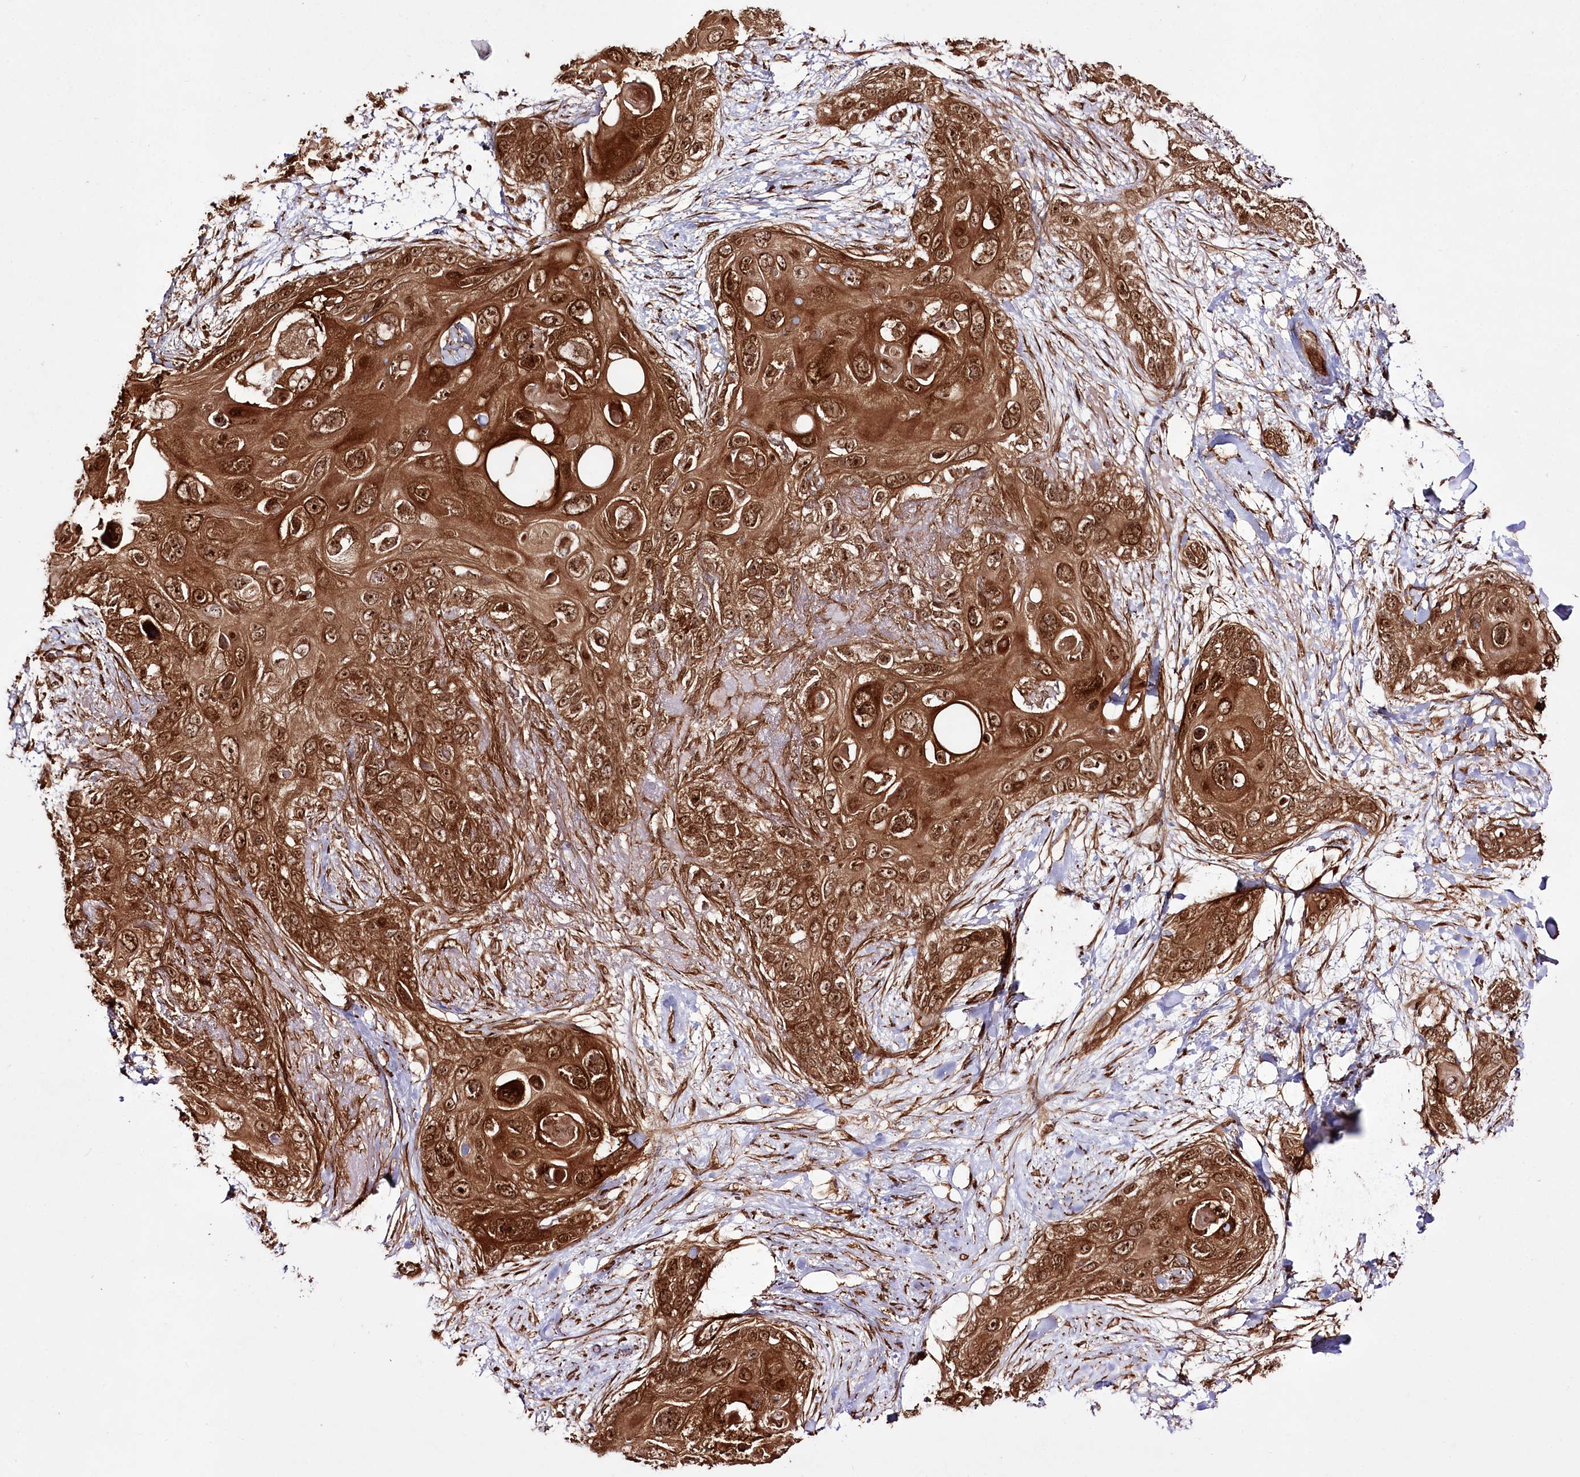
{"staining": {"intensity": "strong", "quantity": ">75%", "location": "cytoplasmic/membranous,nuclear"}, "tissue": "skin cancer", "cell_type": "Tumor cells", "image_type": "cancer", "snomed": [{"axis": "morphology", "description": "Normal tissue, NOS"}, {"axis": "morphology", "description": "Squamous cell carcinoma, NOS"}, {"axis": "topography", "description": "Skin"}], "caption": "Immunohistochemistry (IHC) staining of squamous cell carcinoma (skin), which shows high levels of strong cytoplasmic/membranous and nuclear positivity in approximately >75% of tumor cells indicating strong cytoplasmic/membranous and nuclear protein staining. The staining was performed using DAB (3,3'-diaminobenzidine) (brown) for protein detection and nuclei were counterstained in hematoxylin (blue).", "gene": "REXO2", "patient": {"sex": "male", "age": 72}}